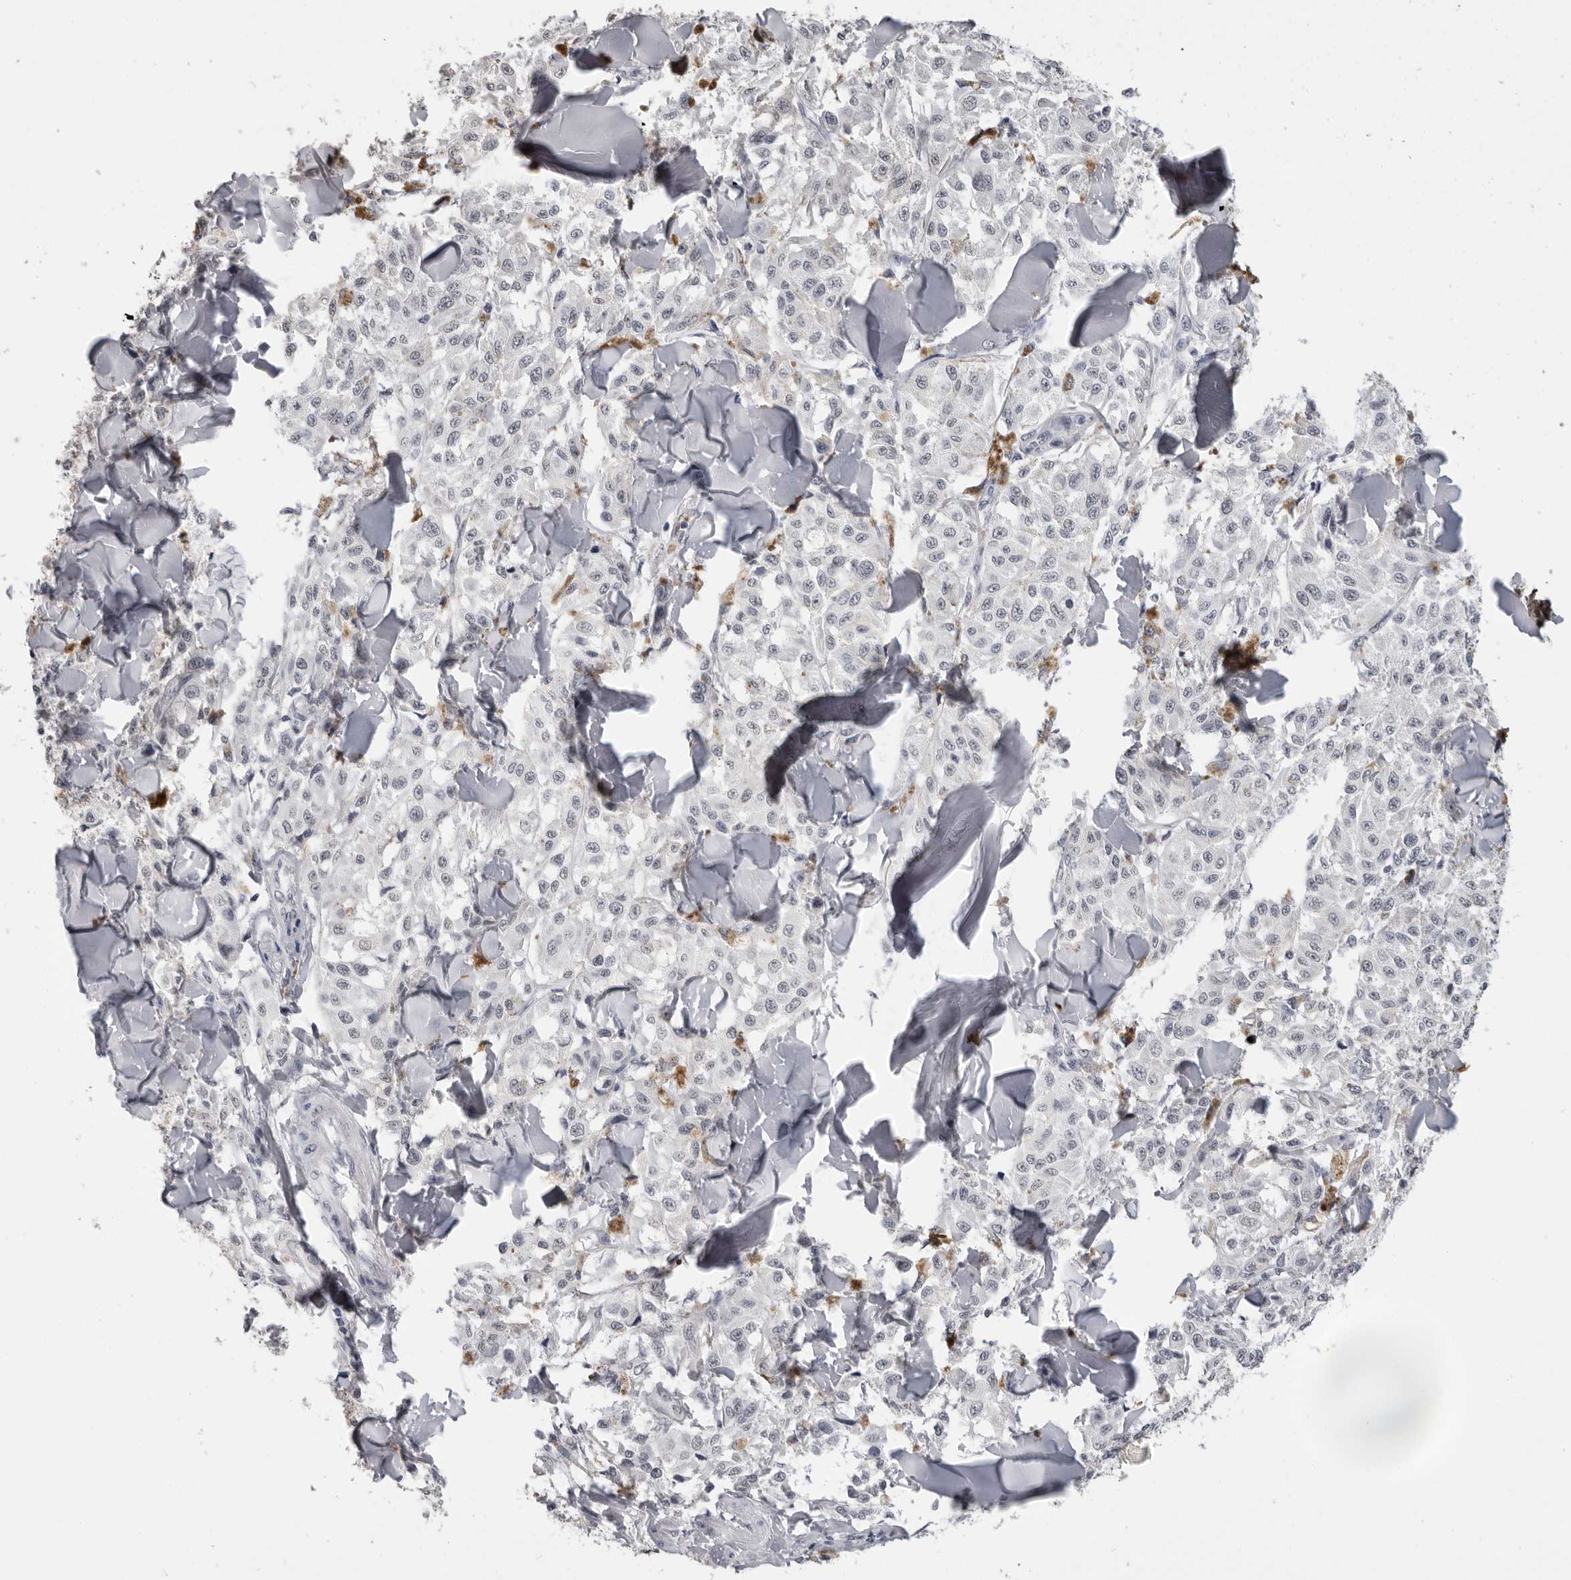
{"staining": {"intensity": "negative", "quantity": "none", "location": "none"}, "tissue": "melanoma", "cell_type": "Tumor cells", "image_type": "cancer", "snomed": [{"axis": "morphology", "description": "Malignant melanoma, NOS"}, {"axis": "topography", "description": "Skin"}], "caption": "High magnification brightfield microscopy of malignant melanoma stained with DAB (3,3'-diaminobenzidine) (brown) and counterstained with hematoxylin (blue): tumor cells show no significant positivity.", "gene": "HEPACAM", "patient": {"sex": "female", "age": 64}}